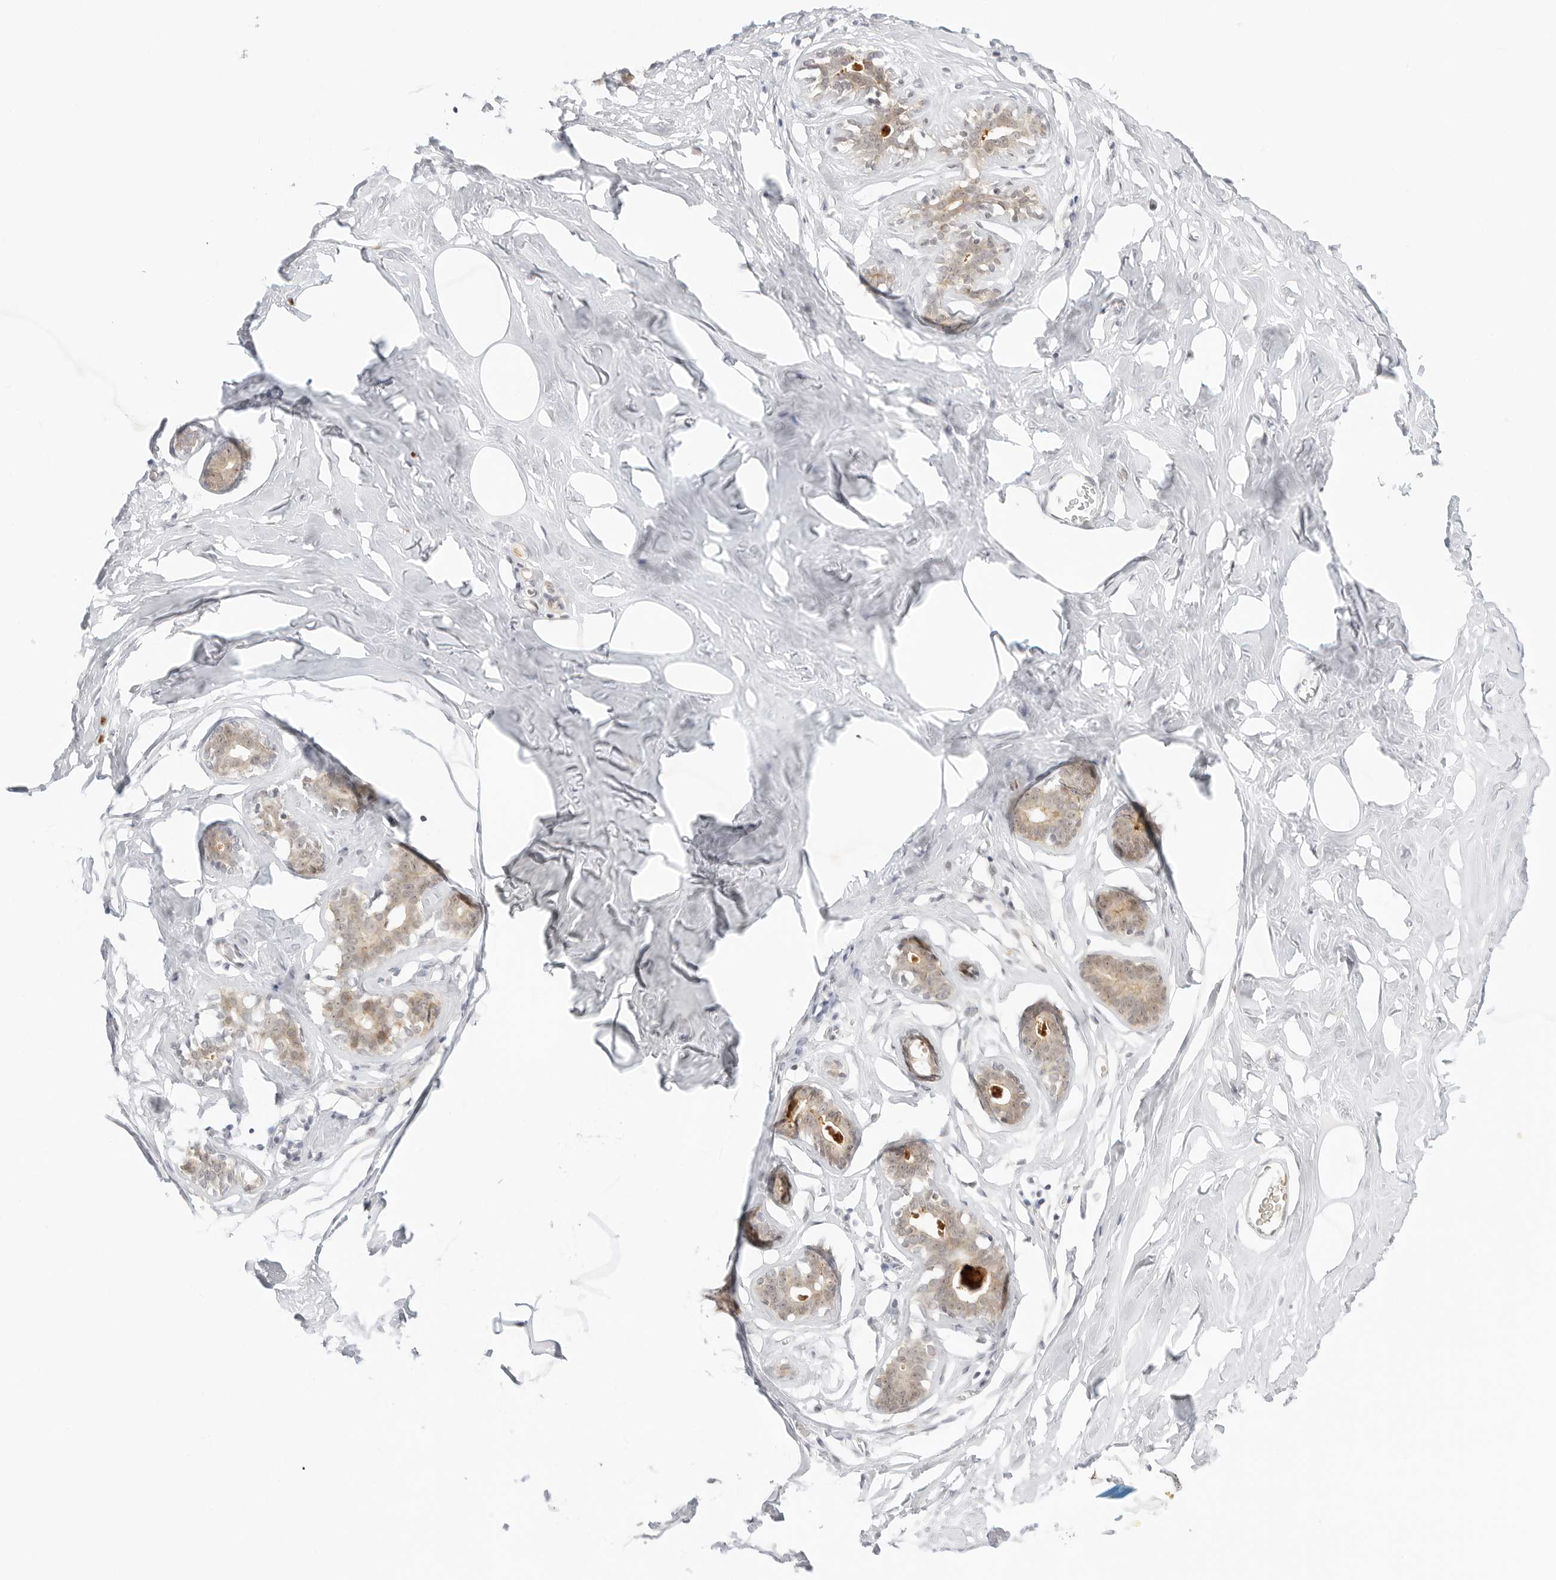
{"staining": {"intensity": "negative", "quantity": "none", "location": "none"}, "tissue": "adipose tissue", "cell_type": "Adipocytes", "image_type": "normal", "snomed": [{"axis": "morphology", "description": "Normal tissue, NOS"}, {"axis": "morphology", "description": "Fibrosis, NOS"}, {"axis": "topography", "description": "Breast"}, {"axis": "topography", "description": "Adipose tissue"}], "caption": "Human adipose tissue stained for a protein using immunohistochemistry reveals no expression in adipocytes.", "gene": "HIPK3", "patient": {"sex": "female", "age": 39}}